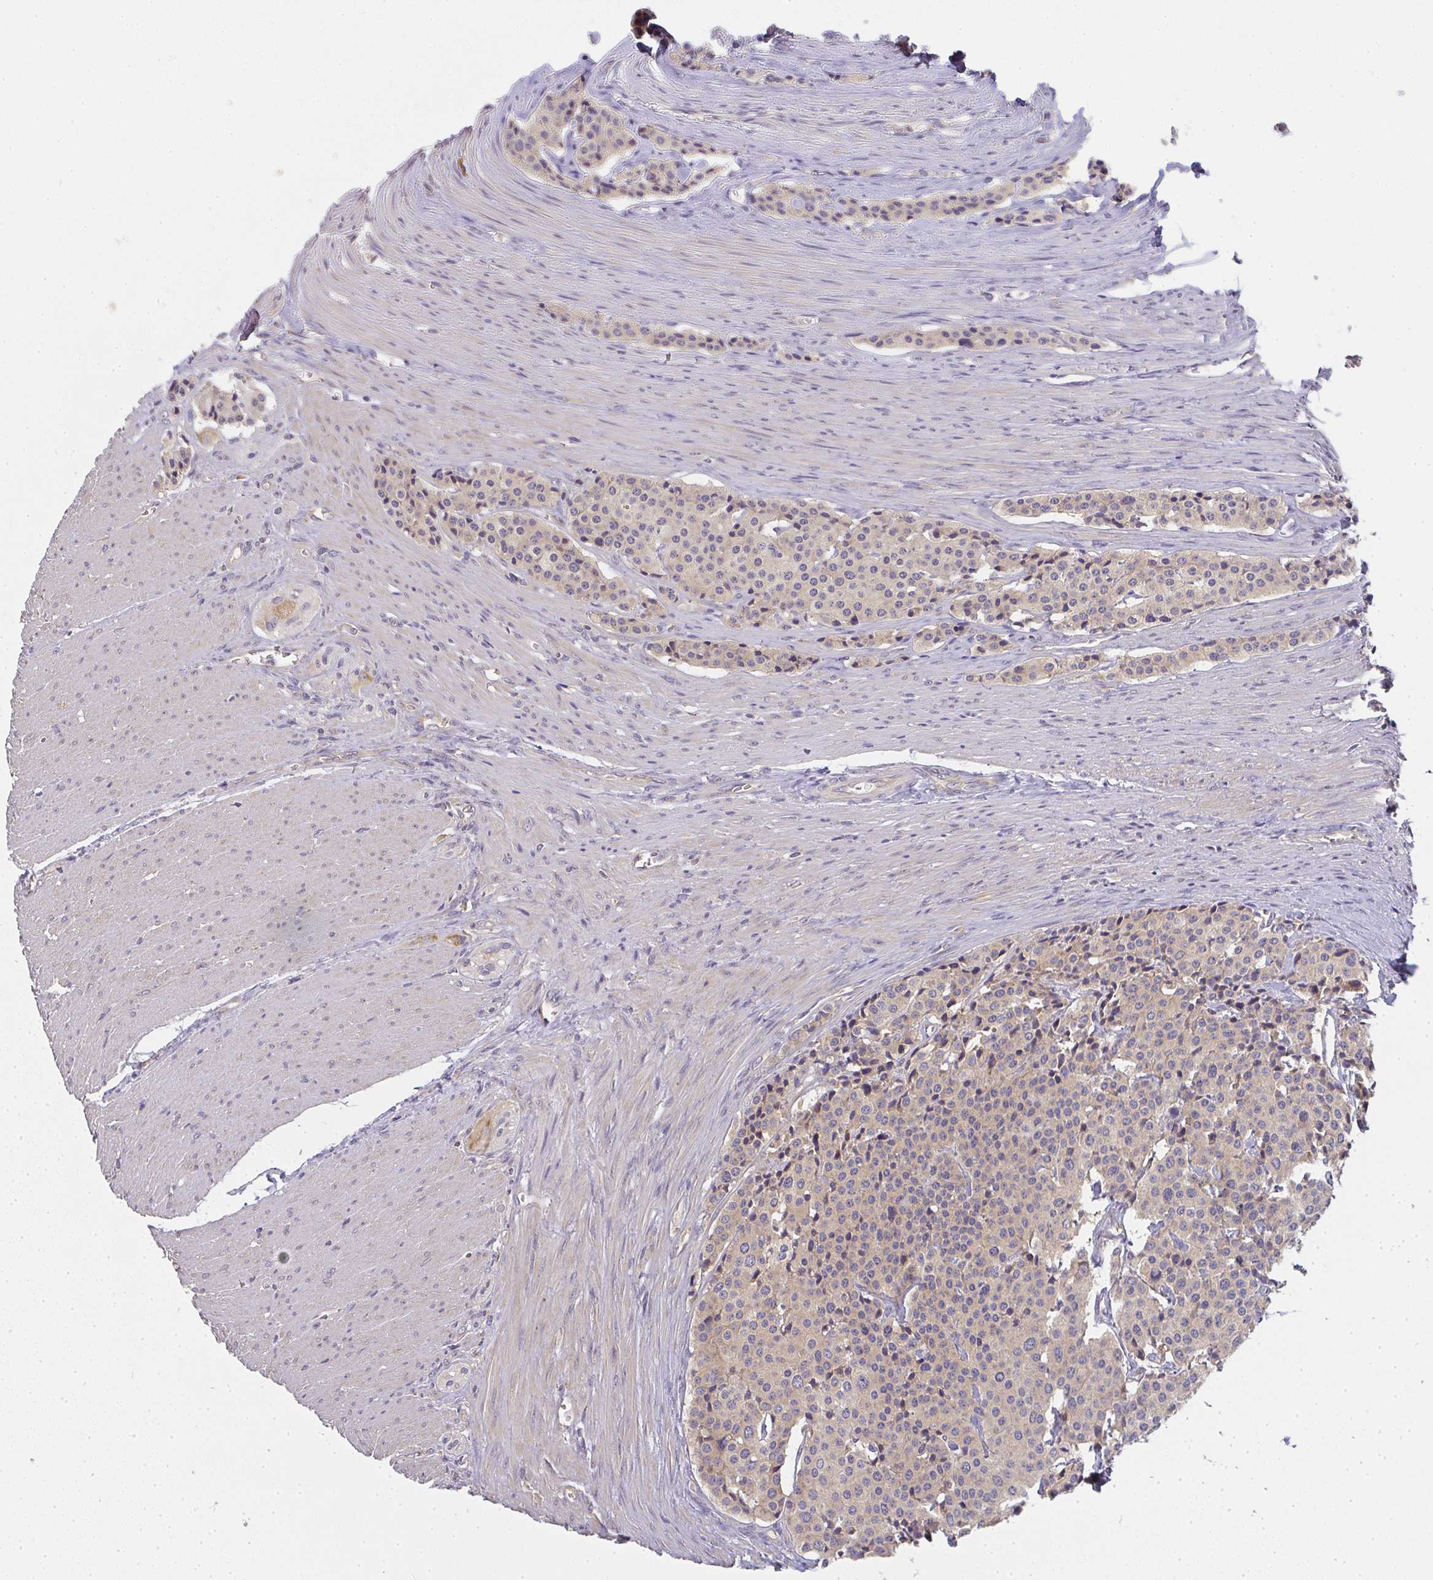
{"staining": {"intensity": "weak", "quantity": ">75%", "location": "cytoplasmic/membranous"}, "tissue": "carcinoid", "cell_type": "Tumor cells", "image_type": "cancer", "snomed": [{"axis": "morphology", "description": "Carcinoid, malignant, NOS"}, {"axis": "topography", "description": "Small intestine"}], "caption": "Immunohistochemical staining of carcinoid (malignant) displays weak cytoplasmic/membranous protein expression in about >75% of tumor cells.", "gene": "SLC35B3", "patient": {"sex": "male", "age": 73}}